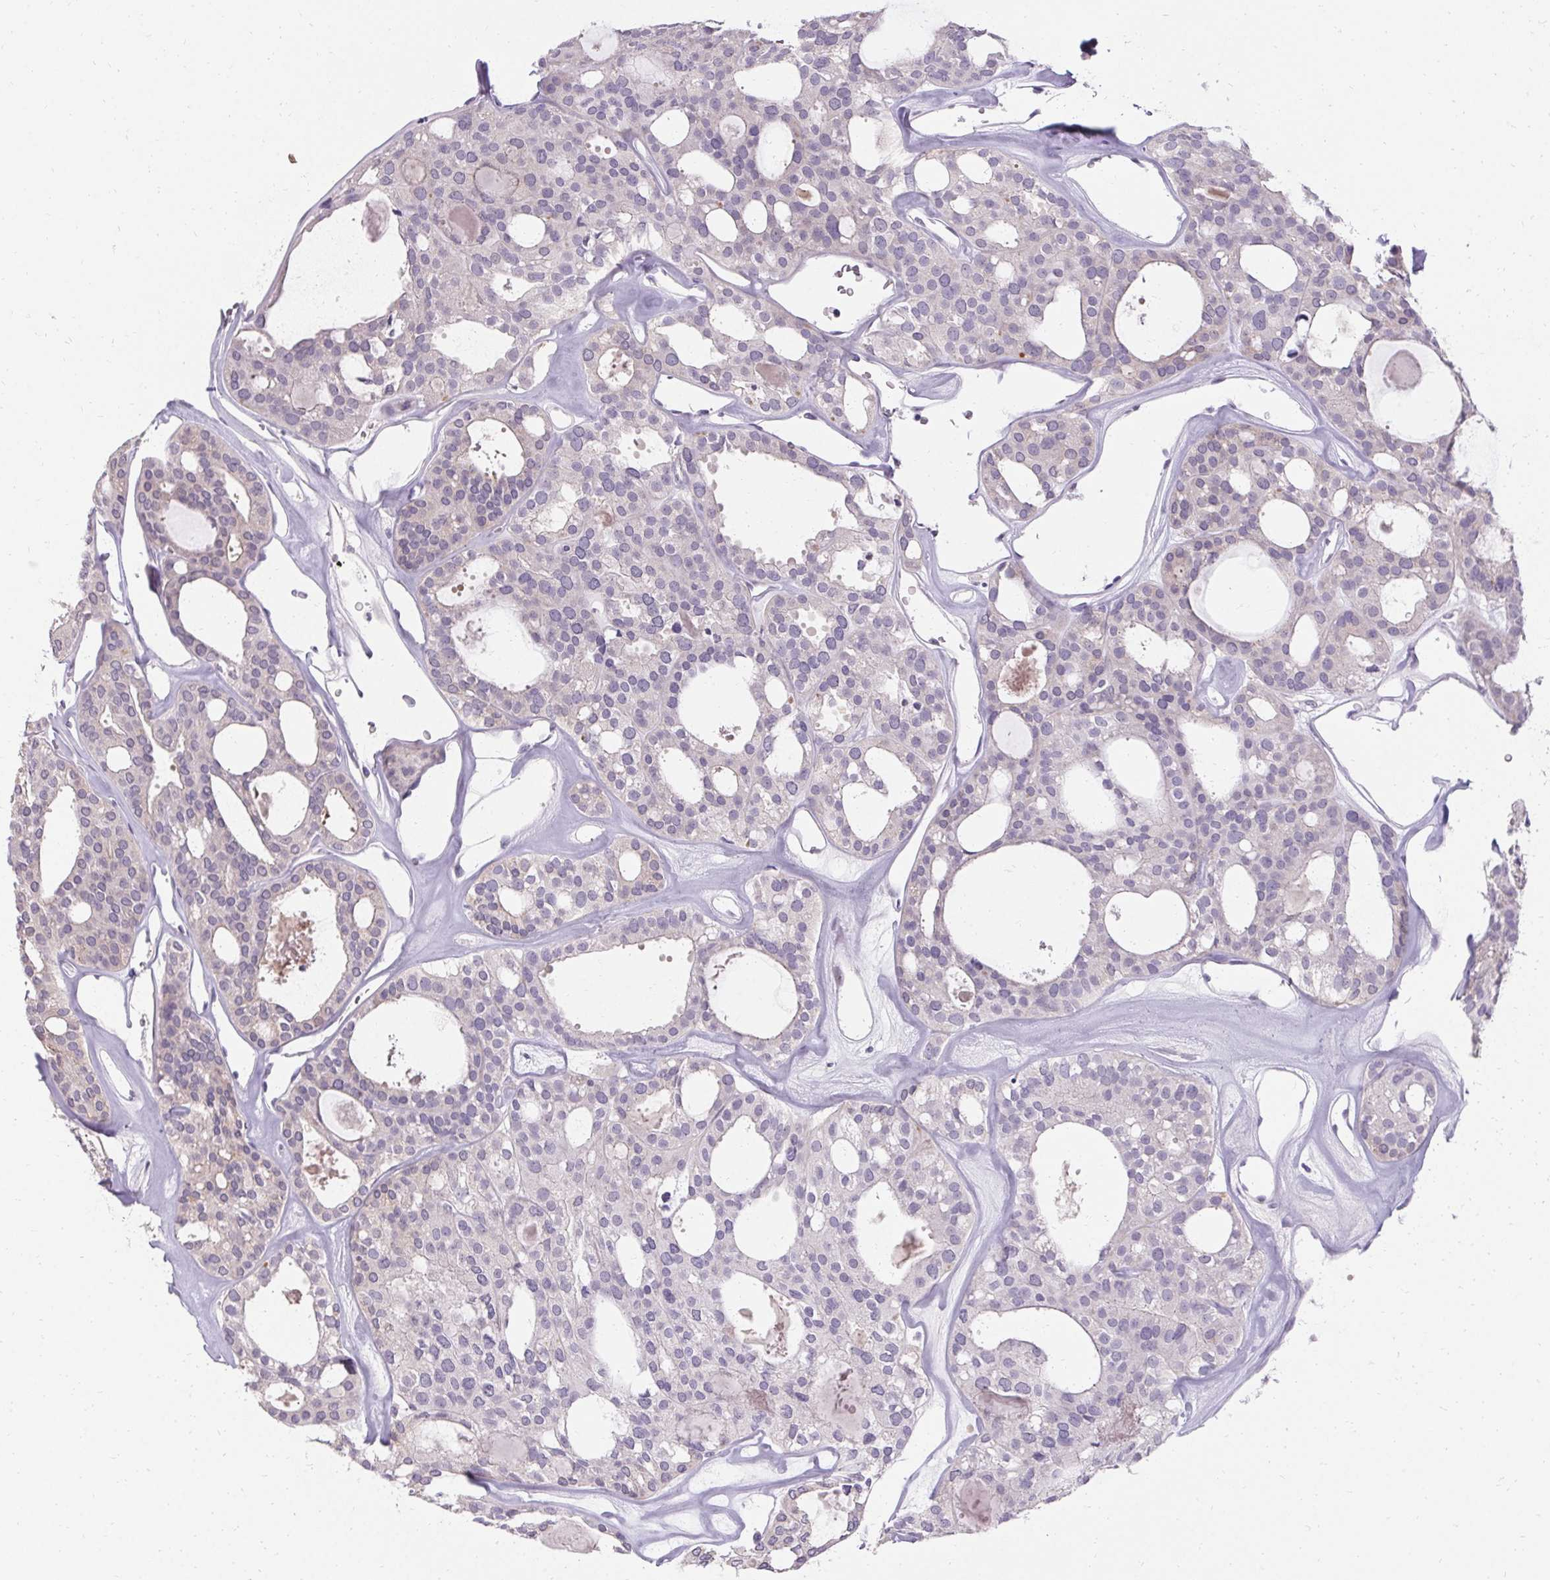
{"staining": {"intensity": "negative", "quantity": "none", "location": "none"}, "tissue": "thyroid cancer", "cell_type": "Tumor cells", "image_type": "cancer", "snomed": [{"axis": "morphology", "description": "Follicular adenoma carcinoma, NOS"}, {"axis": "topography", "description": "Thyroid gland"}], "caption": "Tumor cells are negative for brown protein staining in thyroid follicular adenoma carcinoma.", "gene": "HSD17B3", "patient": {"sex": "male", "age": 75}}